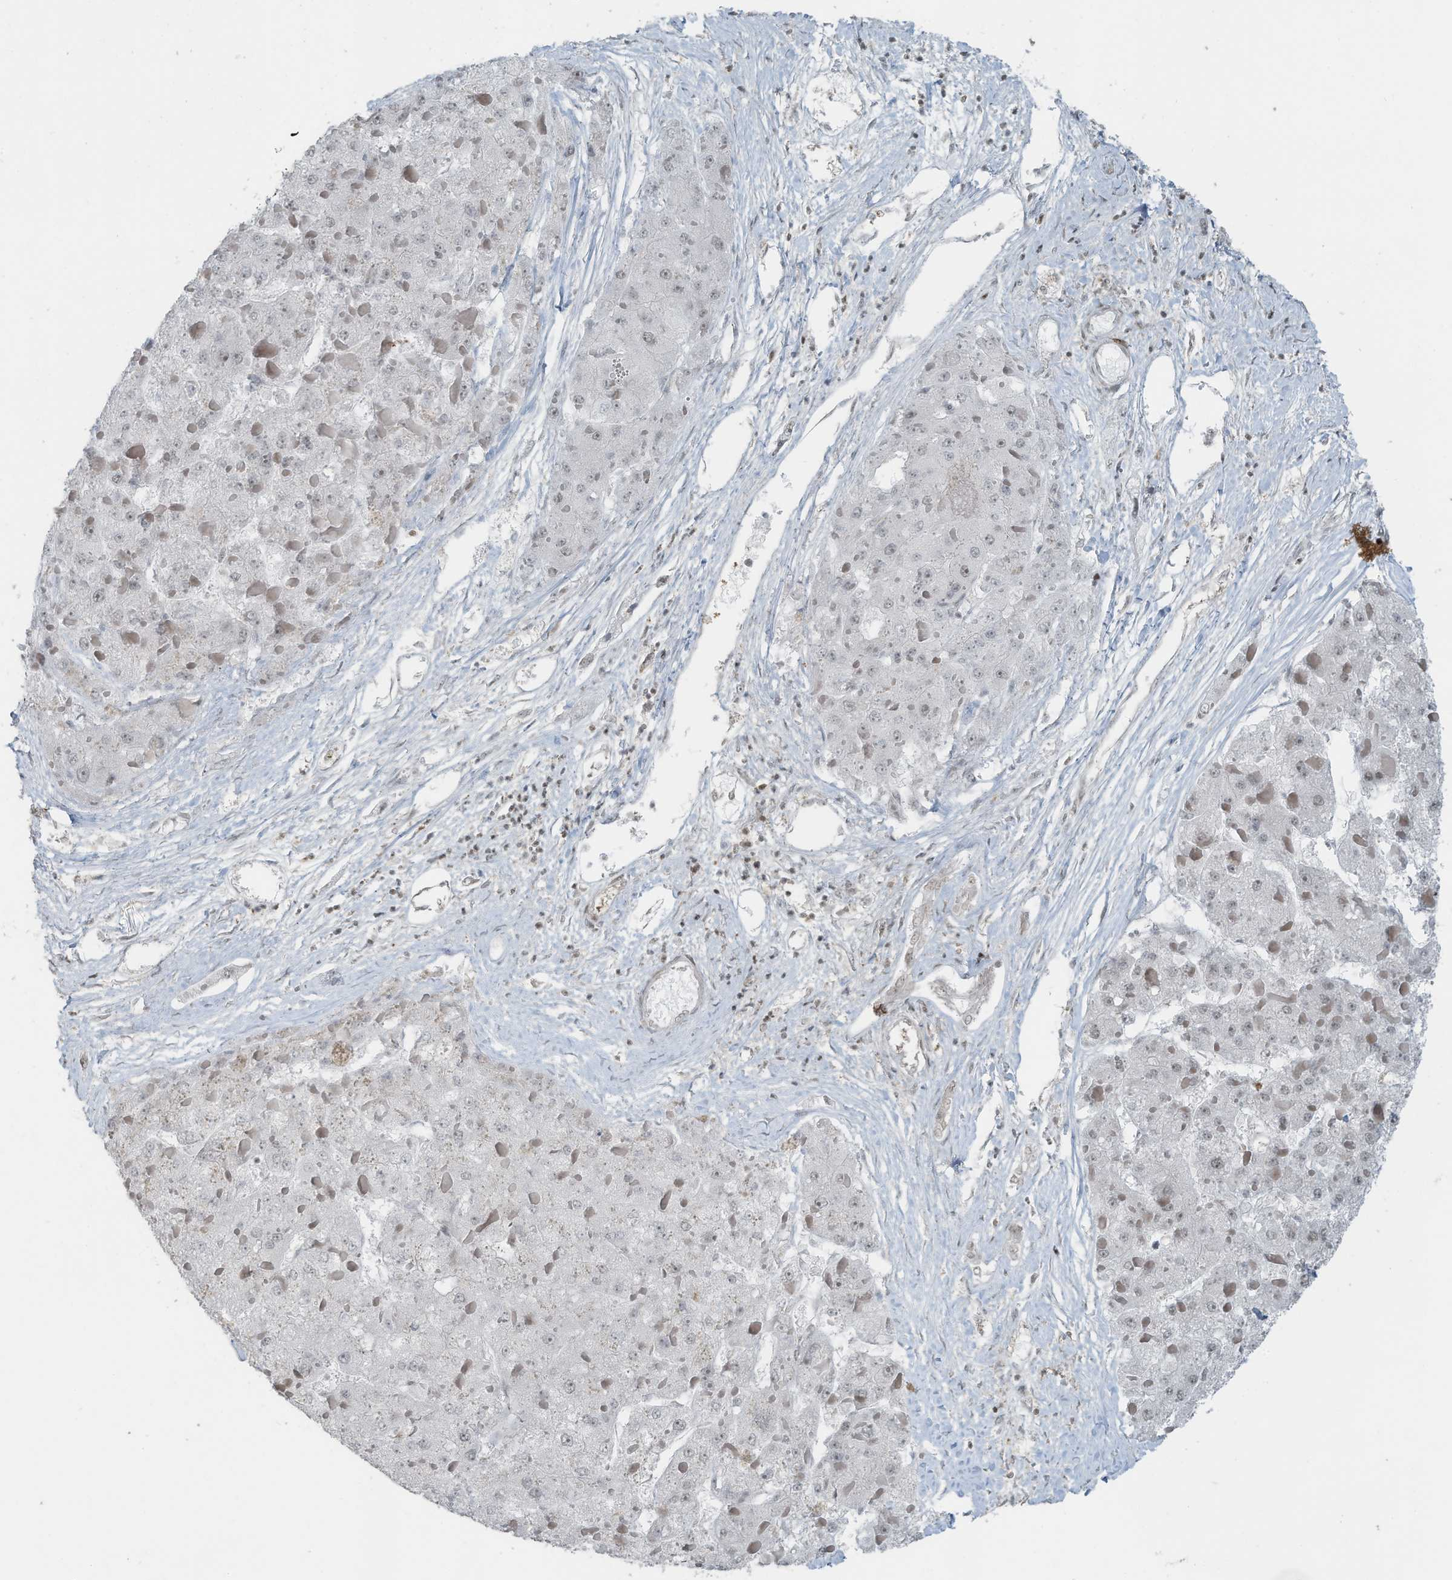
{"staining": {"intensity": "negative", "quantity": "none", "location": "none"}, "tissue": "liver cancer", "cell_type": "Tumor cells", "image_type": "cancer", "snomed": [{"axis": "morphology", "description": "Carcinoma, Hepatocellular, NOS"}, {"axis": "topography", "description": "Liver"}], "caption": "This is a histopathology image of immunohistochemistry (IHC) staining of liver cancer (hepatocellular carcinoma), which shows no staining in tumor cells.", "gene": "PCNP", "patient": {"sex": "female", "age": 73}}